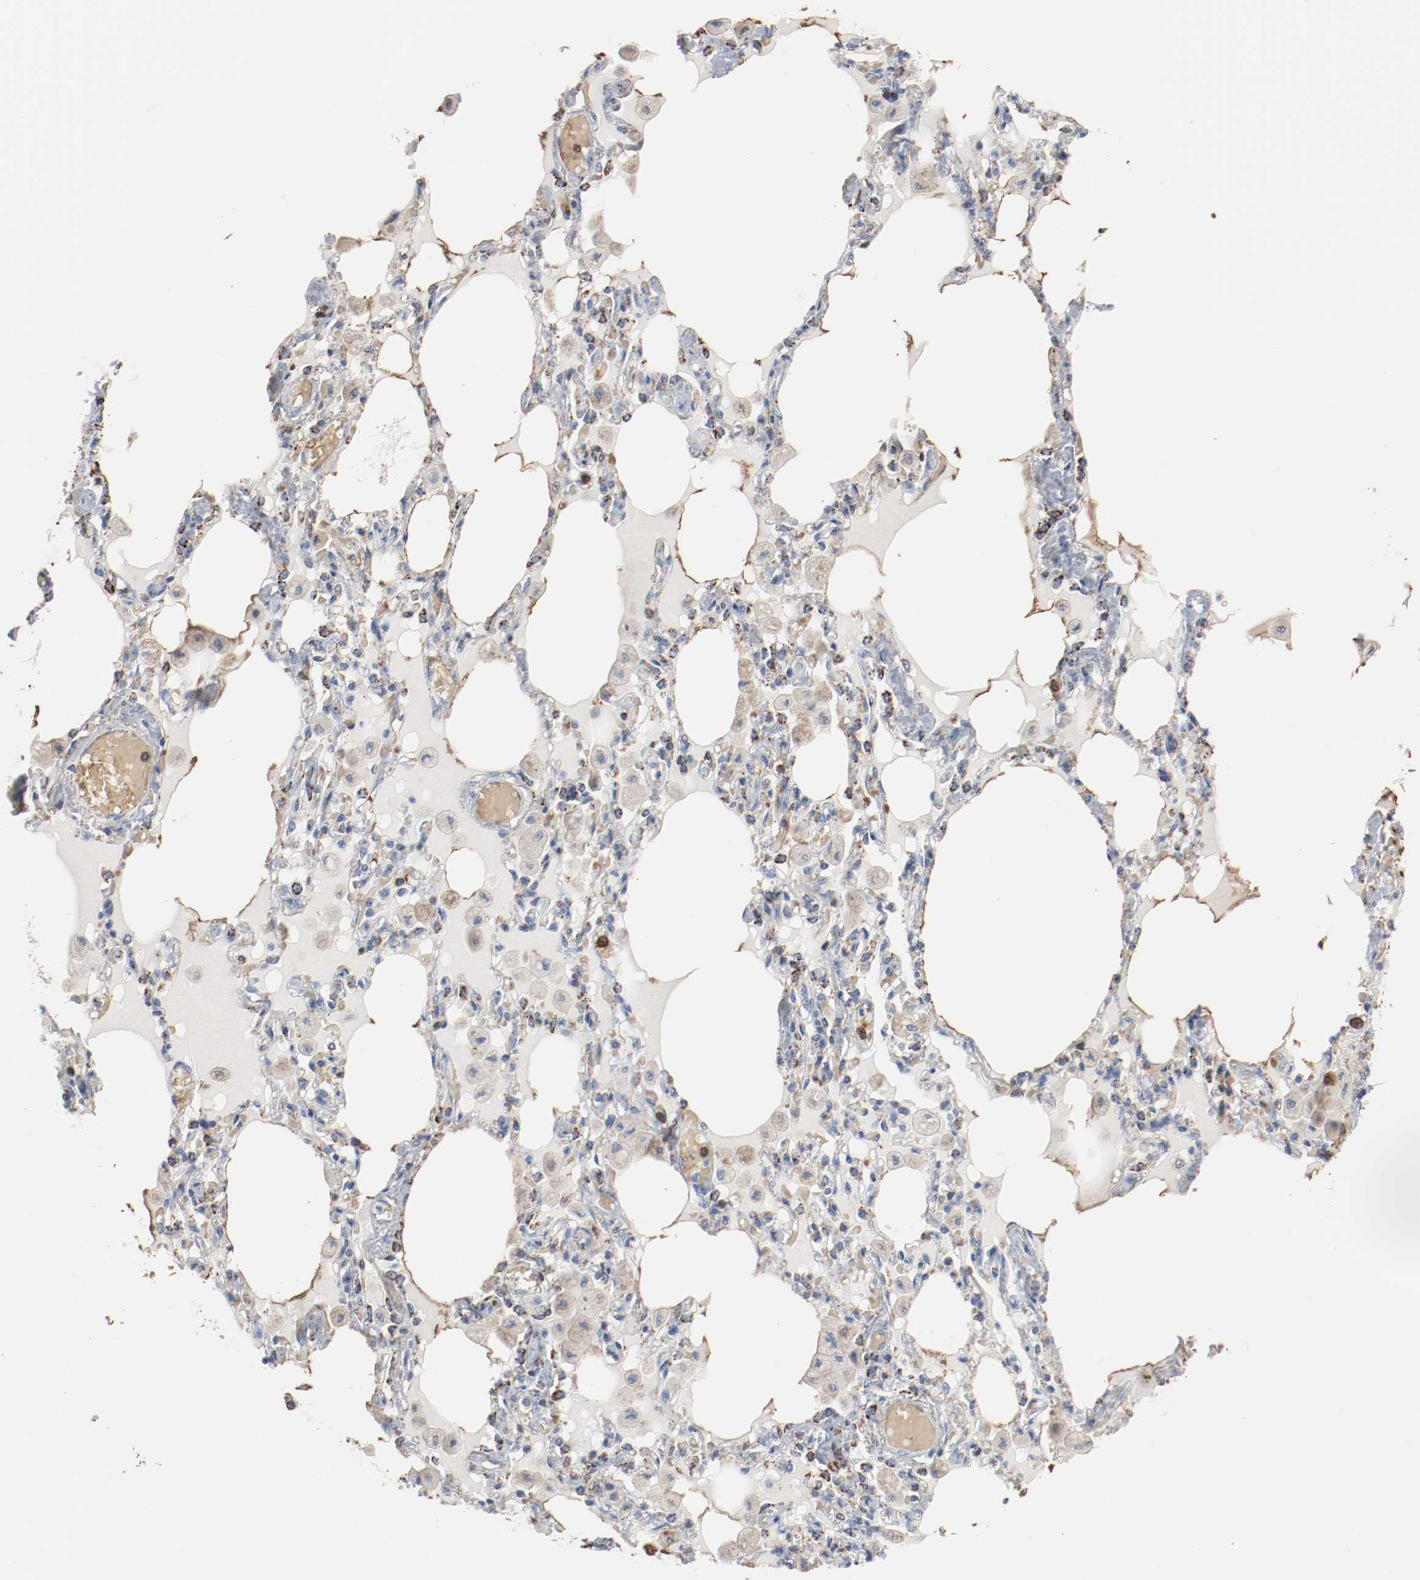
{"staining": {"intensity": "moderate", "quantity": ">75%", "location": "cytoplasmic/membranous"}, "tissue": "bronchus", "cell_type": "Respiratory epithelial cells", "image_type": "normal", "snomed": [{"axis": "morphology", "description": "Normal tissue, NOS"}, {"axis": "morphology", "description": "Squamous cell carcinoma, NOS"}, {"axis": "topography", "description": "Bronchus"}, {"axis": "topography", "description": "Lung"}], "caption": "The histopathology image displays staining of unremarkable bronchus, revealing moderate cytoplasmic/membranous protein positivity (brown color) within respiratory epithelial cells.", "gene": "NDUFB8", "patient": {"sex": "female", "age": 47}}